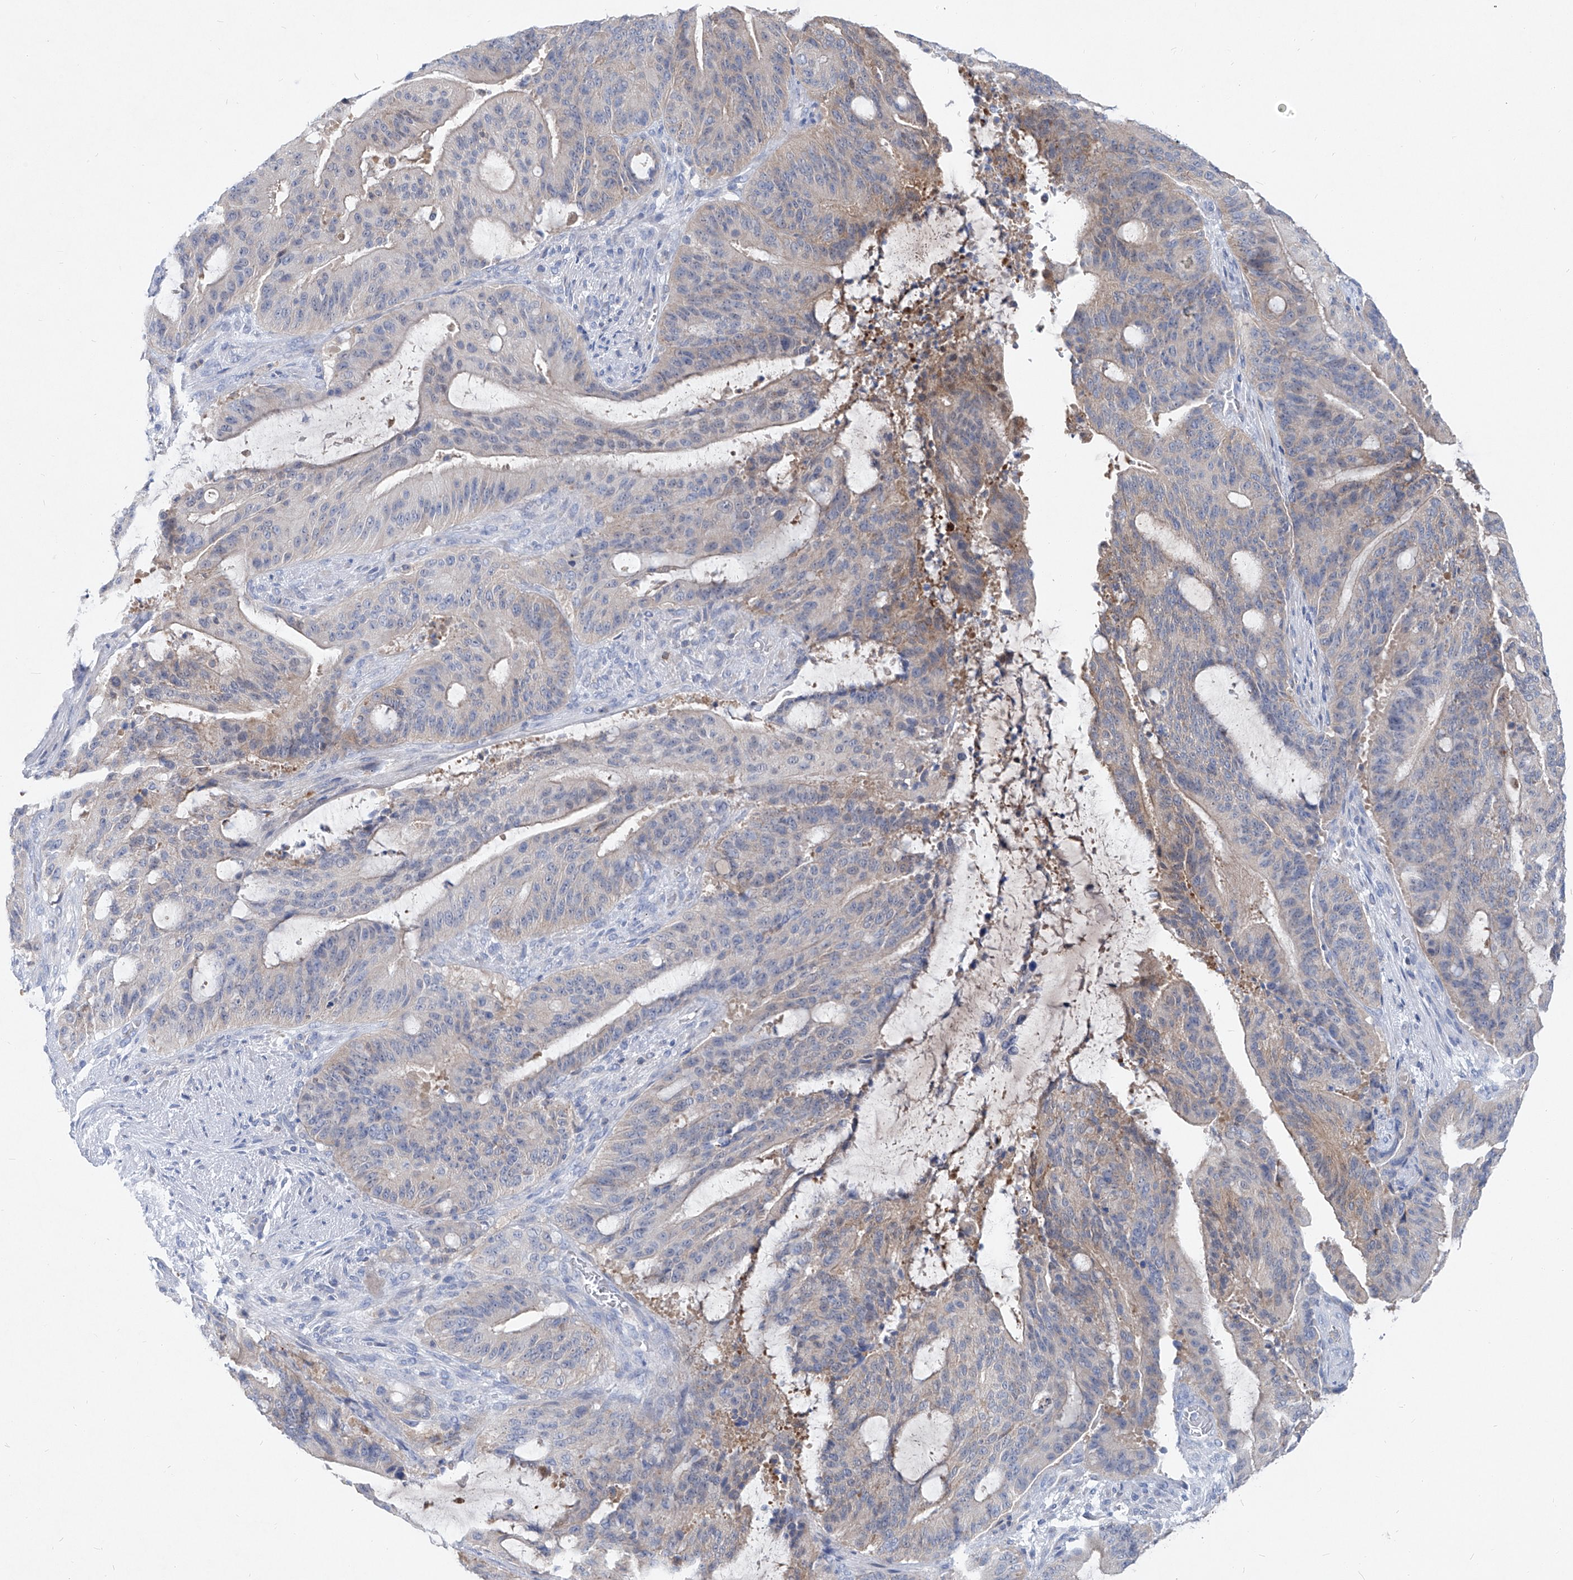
{"staining": {"intensity": "weak", "quantity": "<25%", "location": "cytoplasmic/membranous"}, "tissue": "liver cancer", "cell_type": "Tumor cells", "image_type": "cancer", "snomed": [{"axis": "morphology", "description": "Normal tissue, NOS"}, {"axis": "morphology", "description": "Cholangiocarcinoma"}, {"axis": "topography", "description": "Liver"}, {"axis": "topography", "description": "Peripheral nerve tissue"}], "caption": "The micrograph shows no staining of tumor cells in liver cancer. Brightfield microscopy of IHC stained with DAB (brown) and hematoxylin (blue), captured at high magnification.", "gene": "UFL1", "patient": {"sex": "female", "age": 73}}